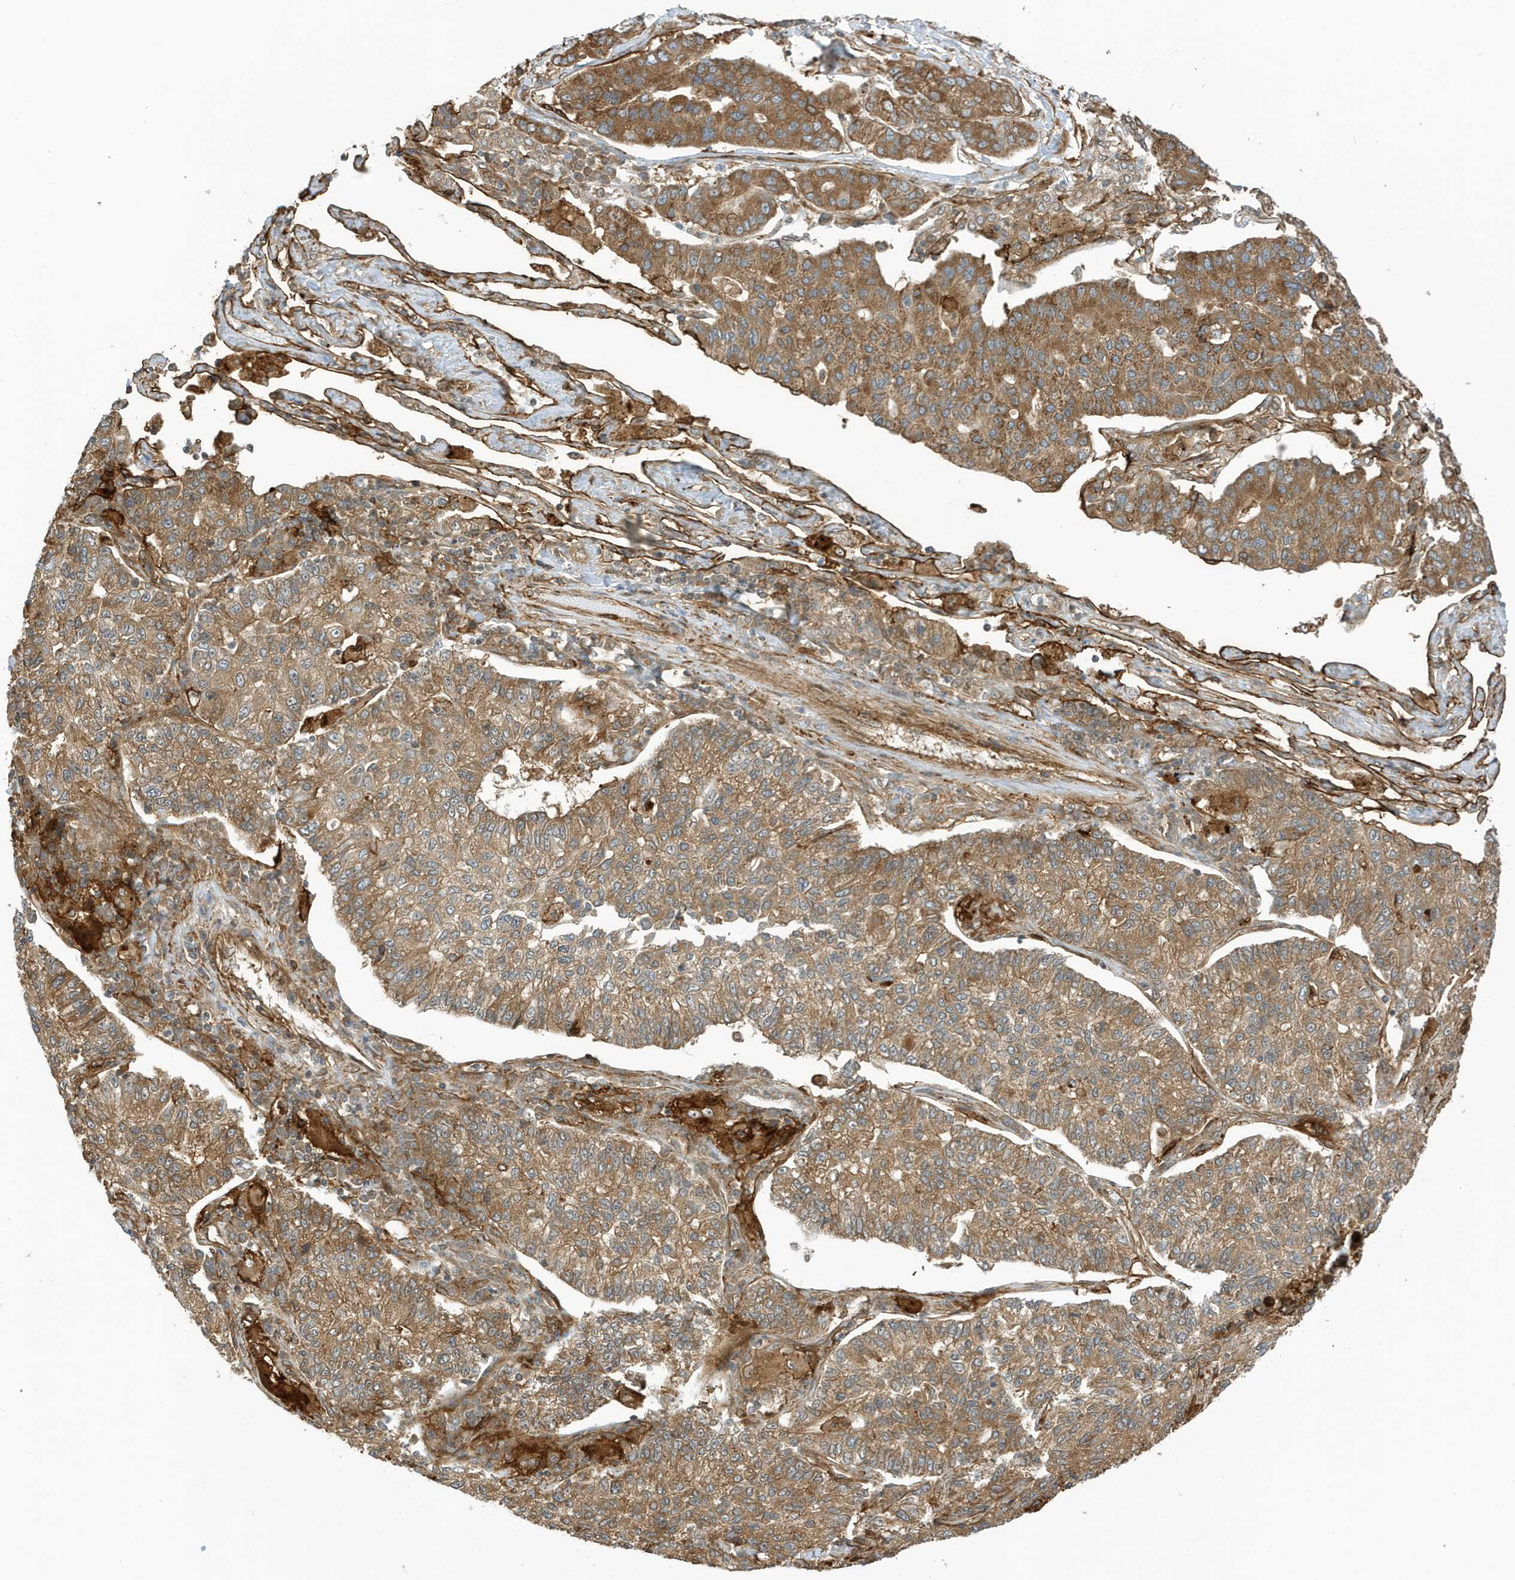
{"staining": {"intensity": "moderate", "quantity": ">75%", "location": "cytoplasmic/membranous"}, "tissue": "lung cancer", "cell_type": "Tumor cells", "image_type": "cancer", "snomed": [{"axis": "morphology", "description": "Adenocarcinoma, NOS"}, {"axis": "topography", "description": "Lung"}], "caption": "There is medium levels of moderate cytoplasmic/membranous positivity in tumor cells of lung cancer, as demonstrated by immunohistochemical staining (brown color).", "gene": "CDC42EP3", "patient": {"sex": "male", "age": 49}}